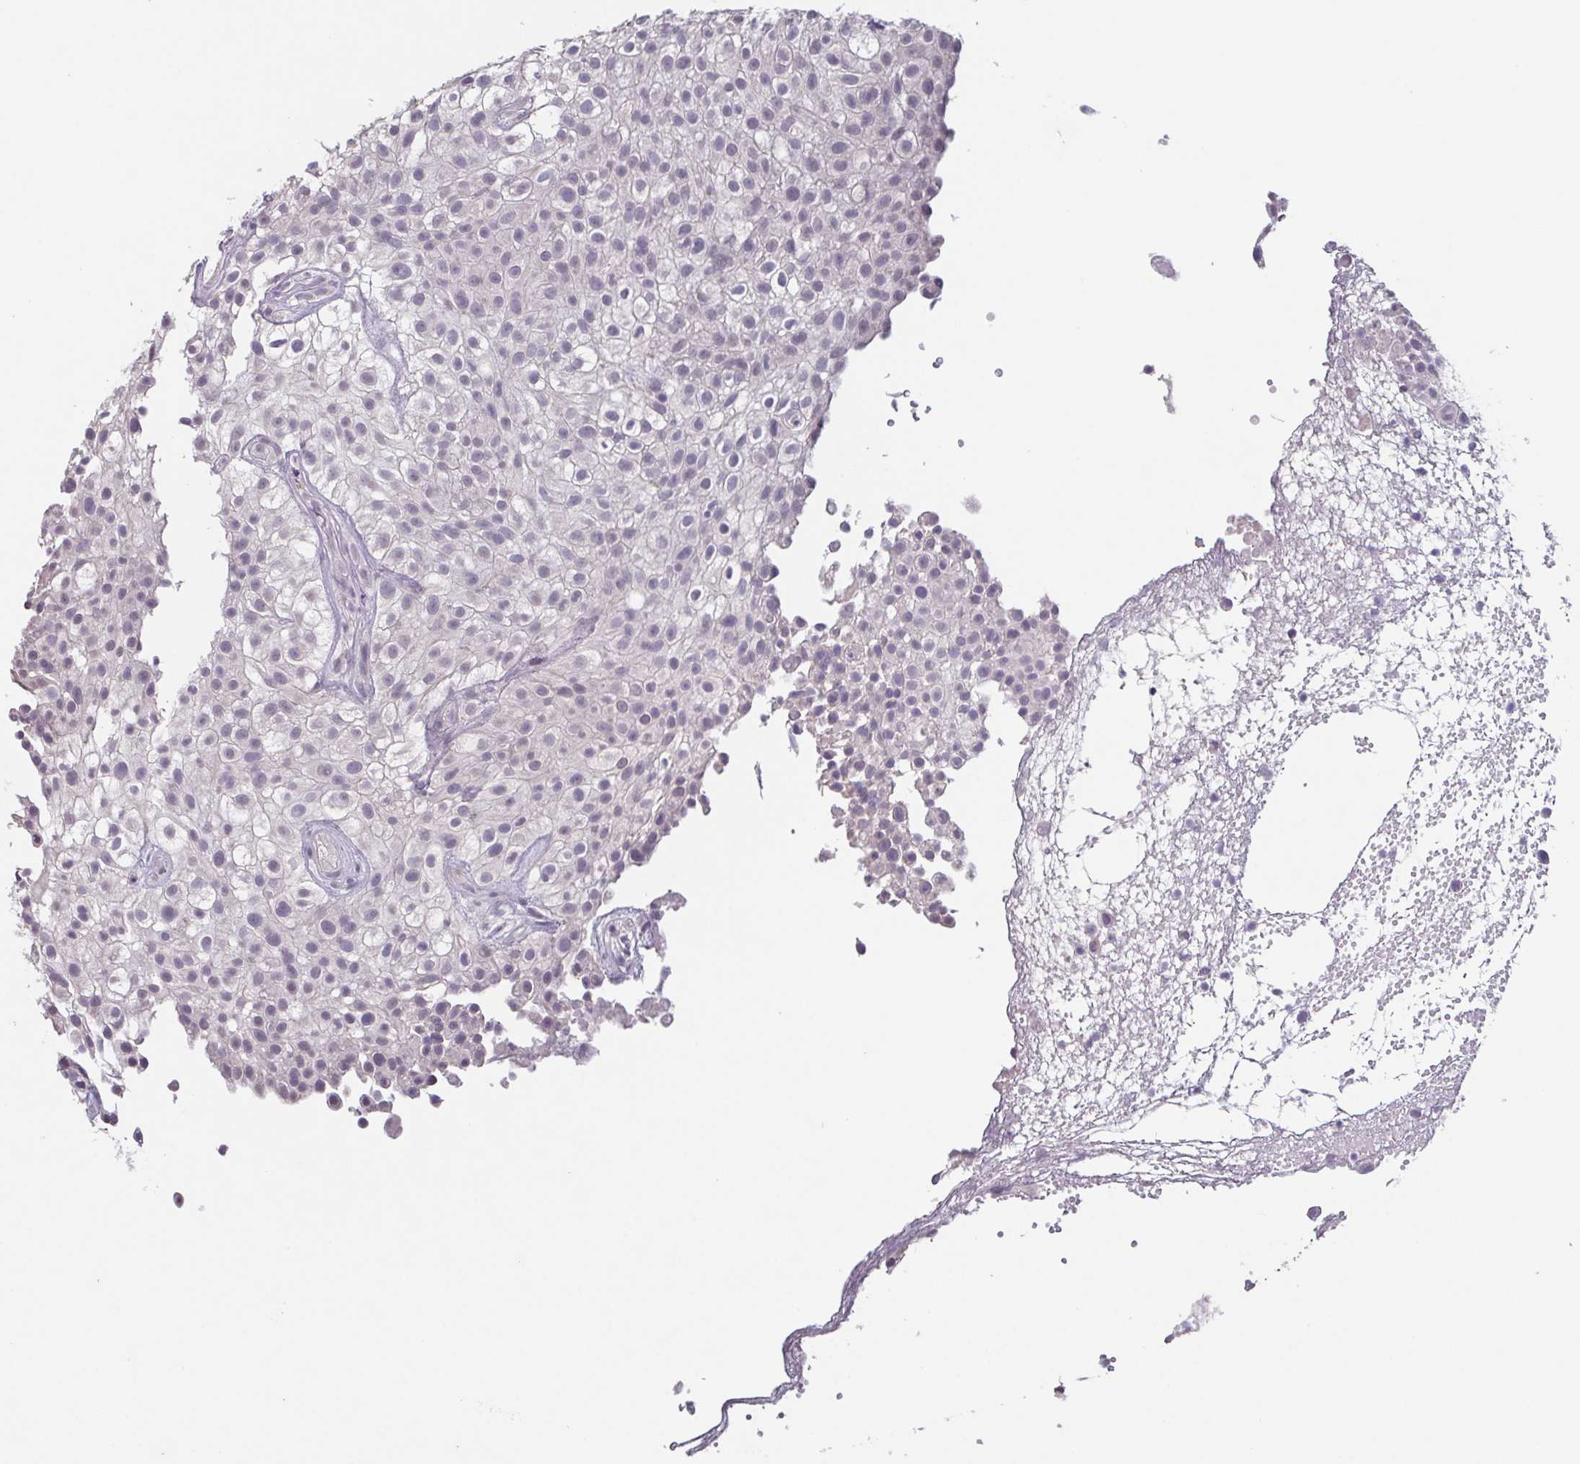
{"staining": {"intensity": "negative", "quantity": "none", "location": "none"}, "tissue": "urothelial cancer", "cell_type": "Tumor cells", "image_type": "cancer", "snomed": [{"axis": "morphology", "description": "Urothelial carcinoma, High grade"}, {"axis": "topography", "description": "Urinary bladder"}], "caption": "Urothelial carcinoma (high-grade) stained for a protein using immunohistochemistry exhibits no staining tumor cells.", "gene": "GHRL", "patient": {"sex": "male", "age": 56}}